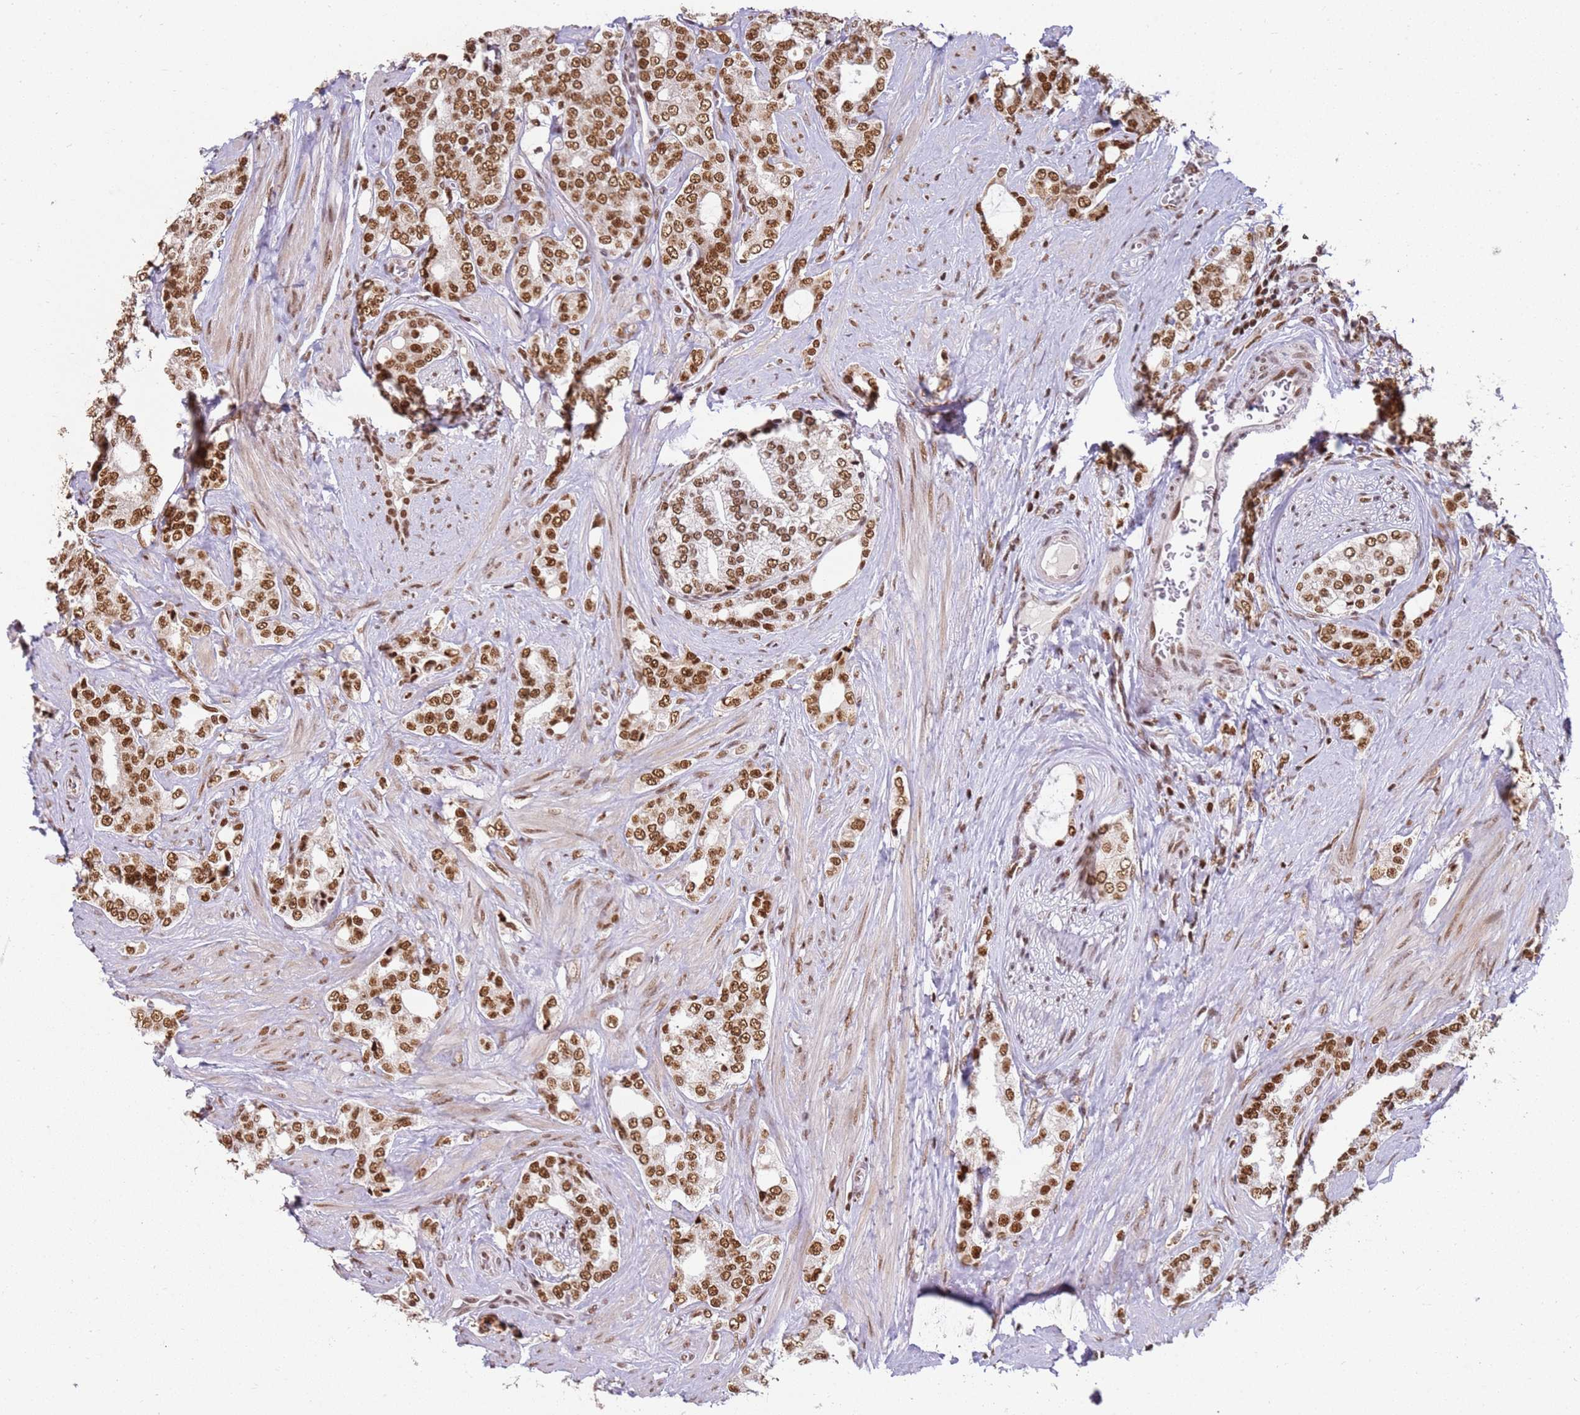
{"staining": {"intensity": "strong", "quantity": ">75%", "location": "nuclear"}, "tissue": "prostate cancer", "cell_type": "Tumor cells", "image_type": "cancer", "snomed": [{"axis": "morphology", "description": "Adenocarcinoma, High grade"}, {"axis": "topography", "description": "Prostate"}], "caption": "This micrograph shows IHC staining of human prostate cancer, with high strong nuclear expression in about >75% of tumor cells.", "gene": "TENT4A", "patient": {"sex": "male", "age": 64}}